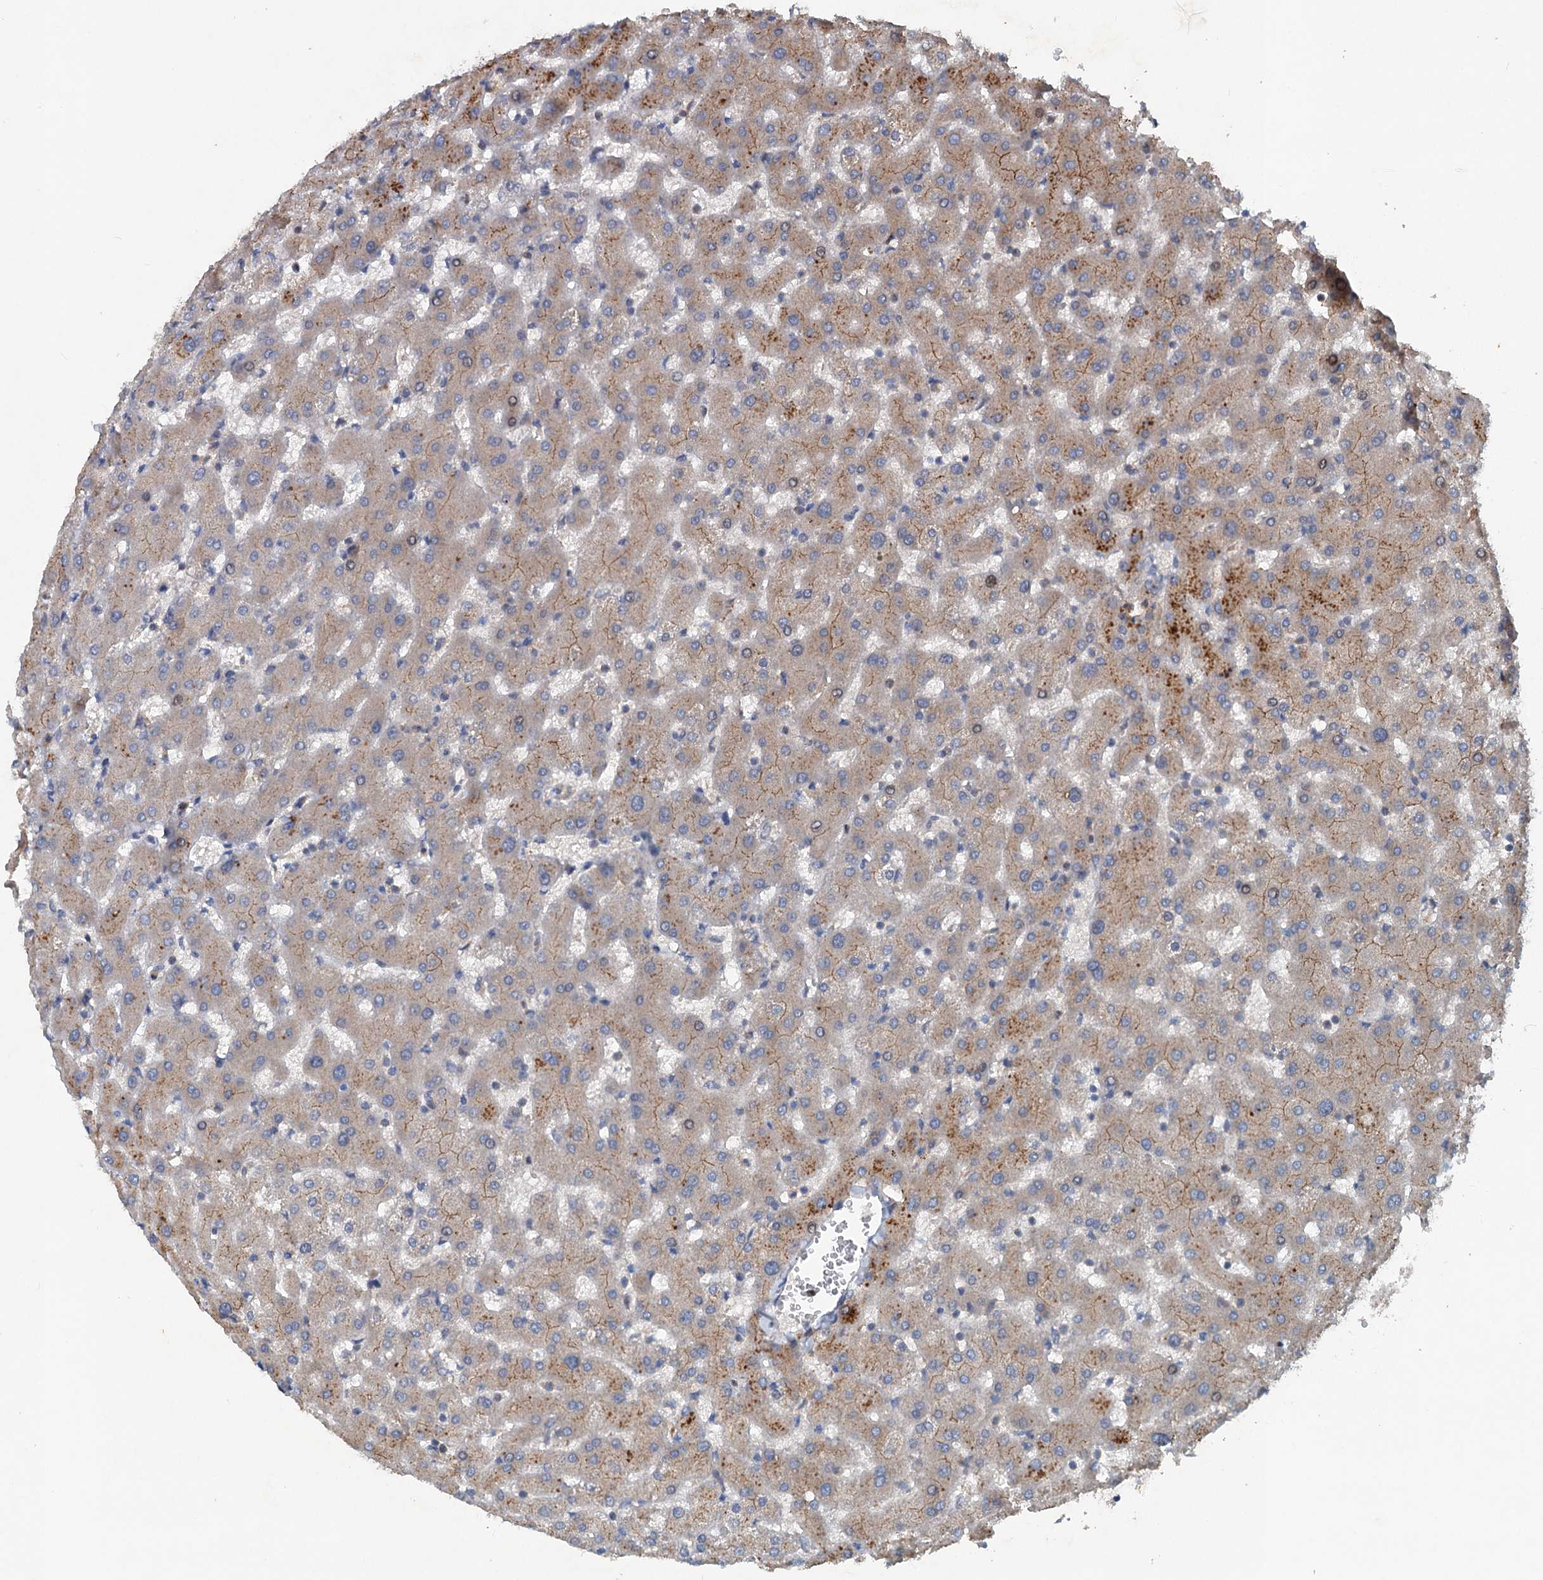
{"staining": {"intensity": "weak", "quantity": "25%-75%", "location": "cytoplasmic/membranous"}, "tissue": "liver", "cell_type": "Cholangiocytes", "image_type": "normal", "snomed": [{"axis": "morphology", "description": "Normal tissue, NOS"}, {"axis": "topography", "description": "Liver"}], "caption": "Immunohistochemistry staining of normal liver, which exhibits low levels of weak cytoplasmic/membranous expression in approximately 25%-75% of cholangiocytes indicating weak cytoplasmic/membranous protein staining. The staining was performed using DAB (3,3'-diaminobenzidine) (brown) for protein detection and nuclei were counterstained in hematoxylin (blue).", "gene": "TAPBPL", "patient": {"sex": "female", "age": 63}}